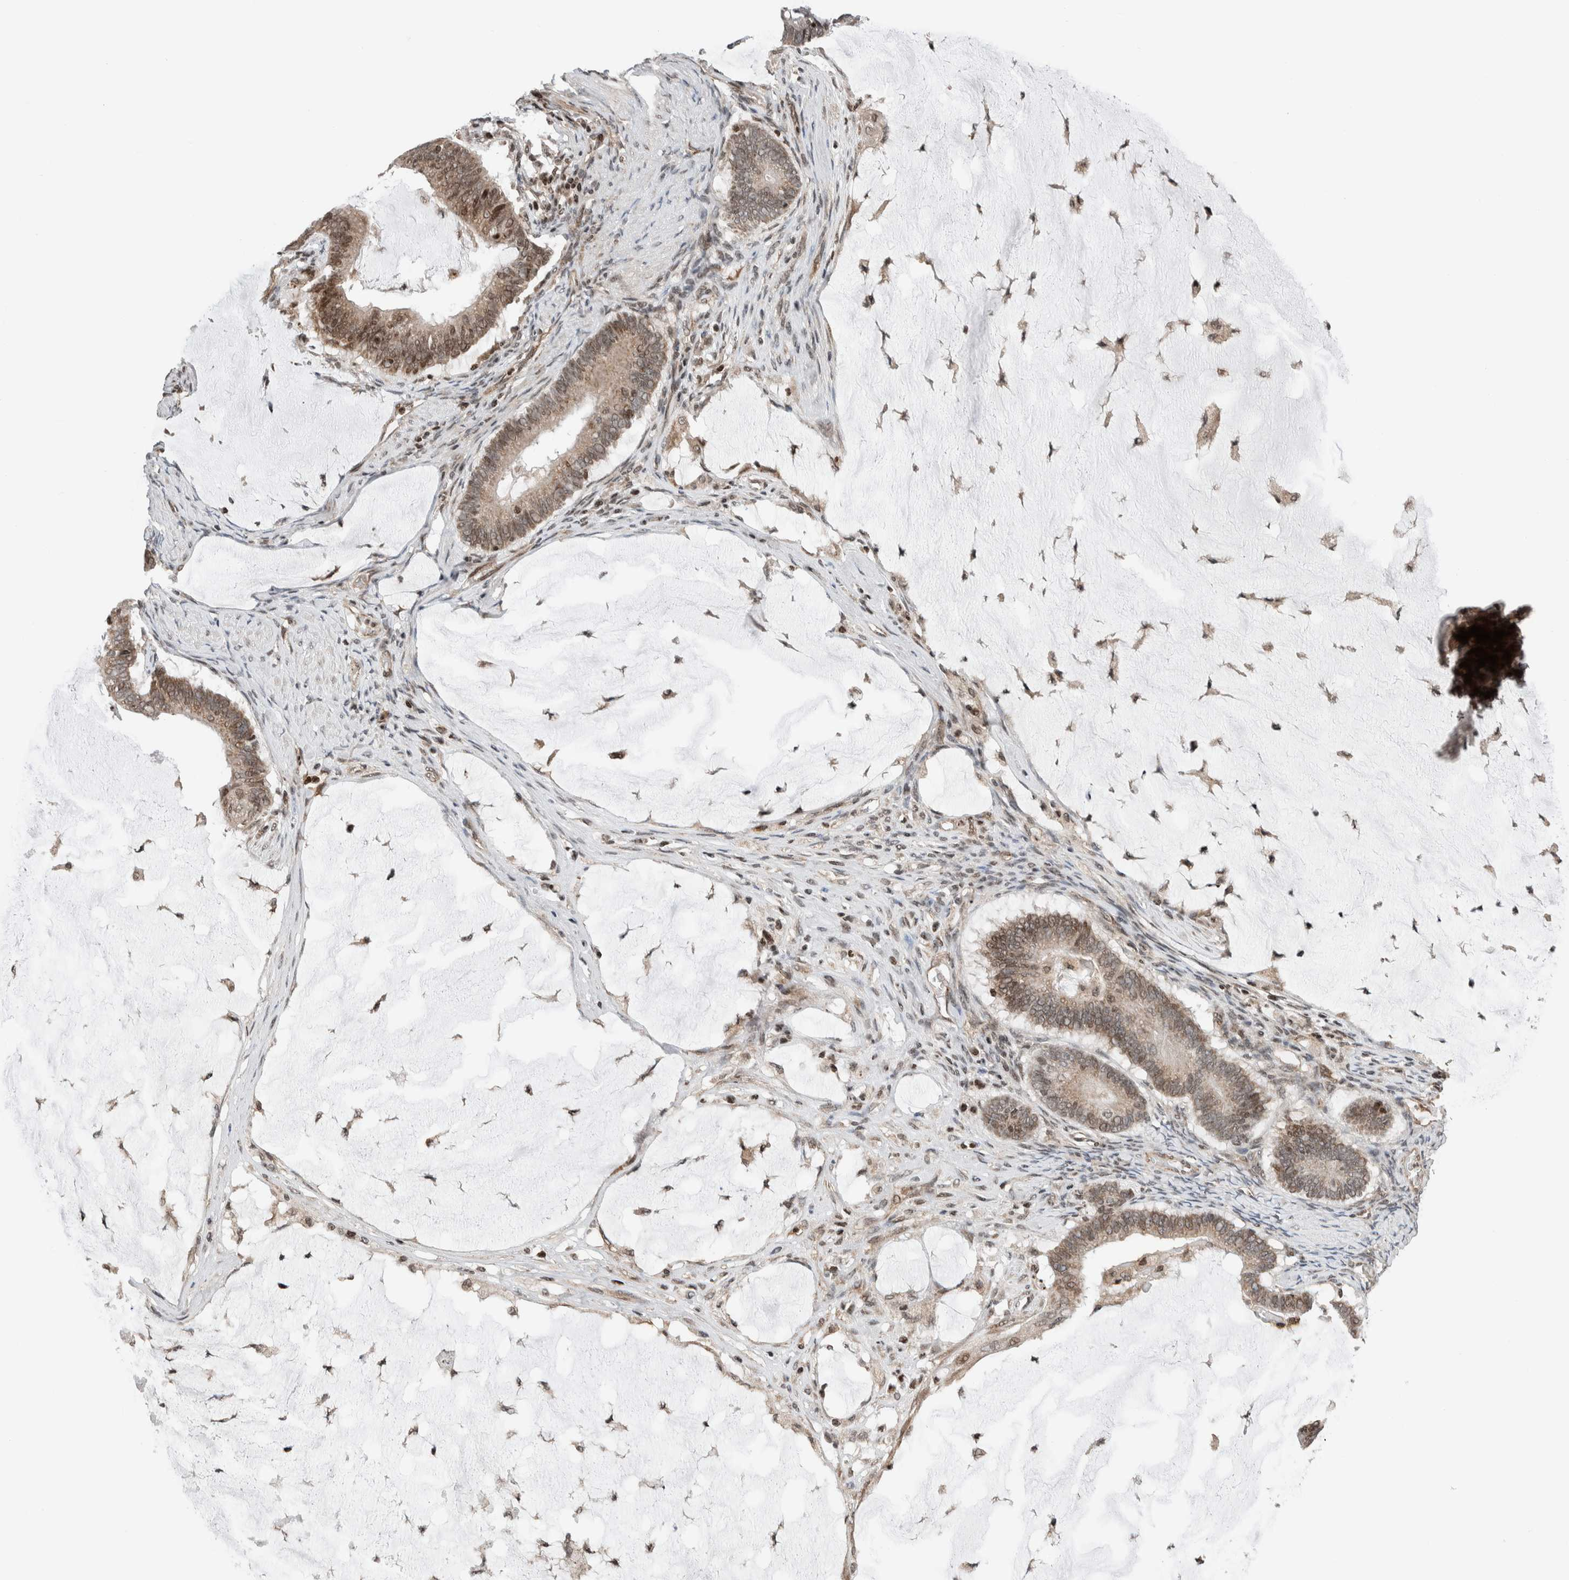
{"staining": {"intensity": "moderate", "quantity": "<25%", "location": "nuclear"}, "tissue": "ovarian cancer", "cell_type": "Tumor cells", "image_type": "cancer", "snomed": [{"axis": "morphology", "description": "Cystadenocarcinoma, mucinous, NOS"}, {"axis": "topography", "description": "Ovary"}], "caption": "The immunohistochemical stain shows moderate nuclear staining in tumor cells of ovarian mucinous cystadenocarcinoma tissue.", "gene": "NPLOC4", "patient": {"sex": "female", "age": 61}}